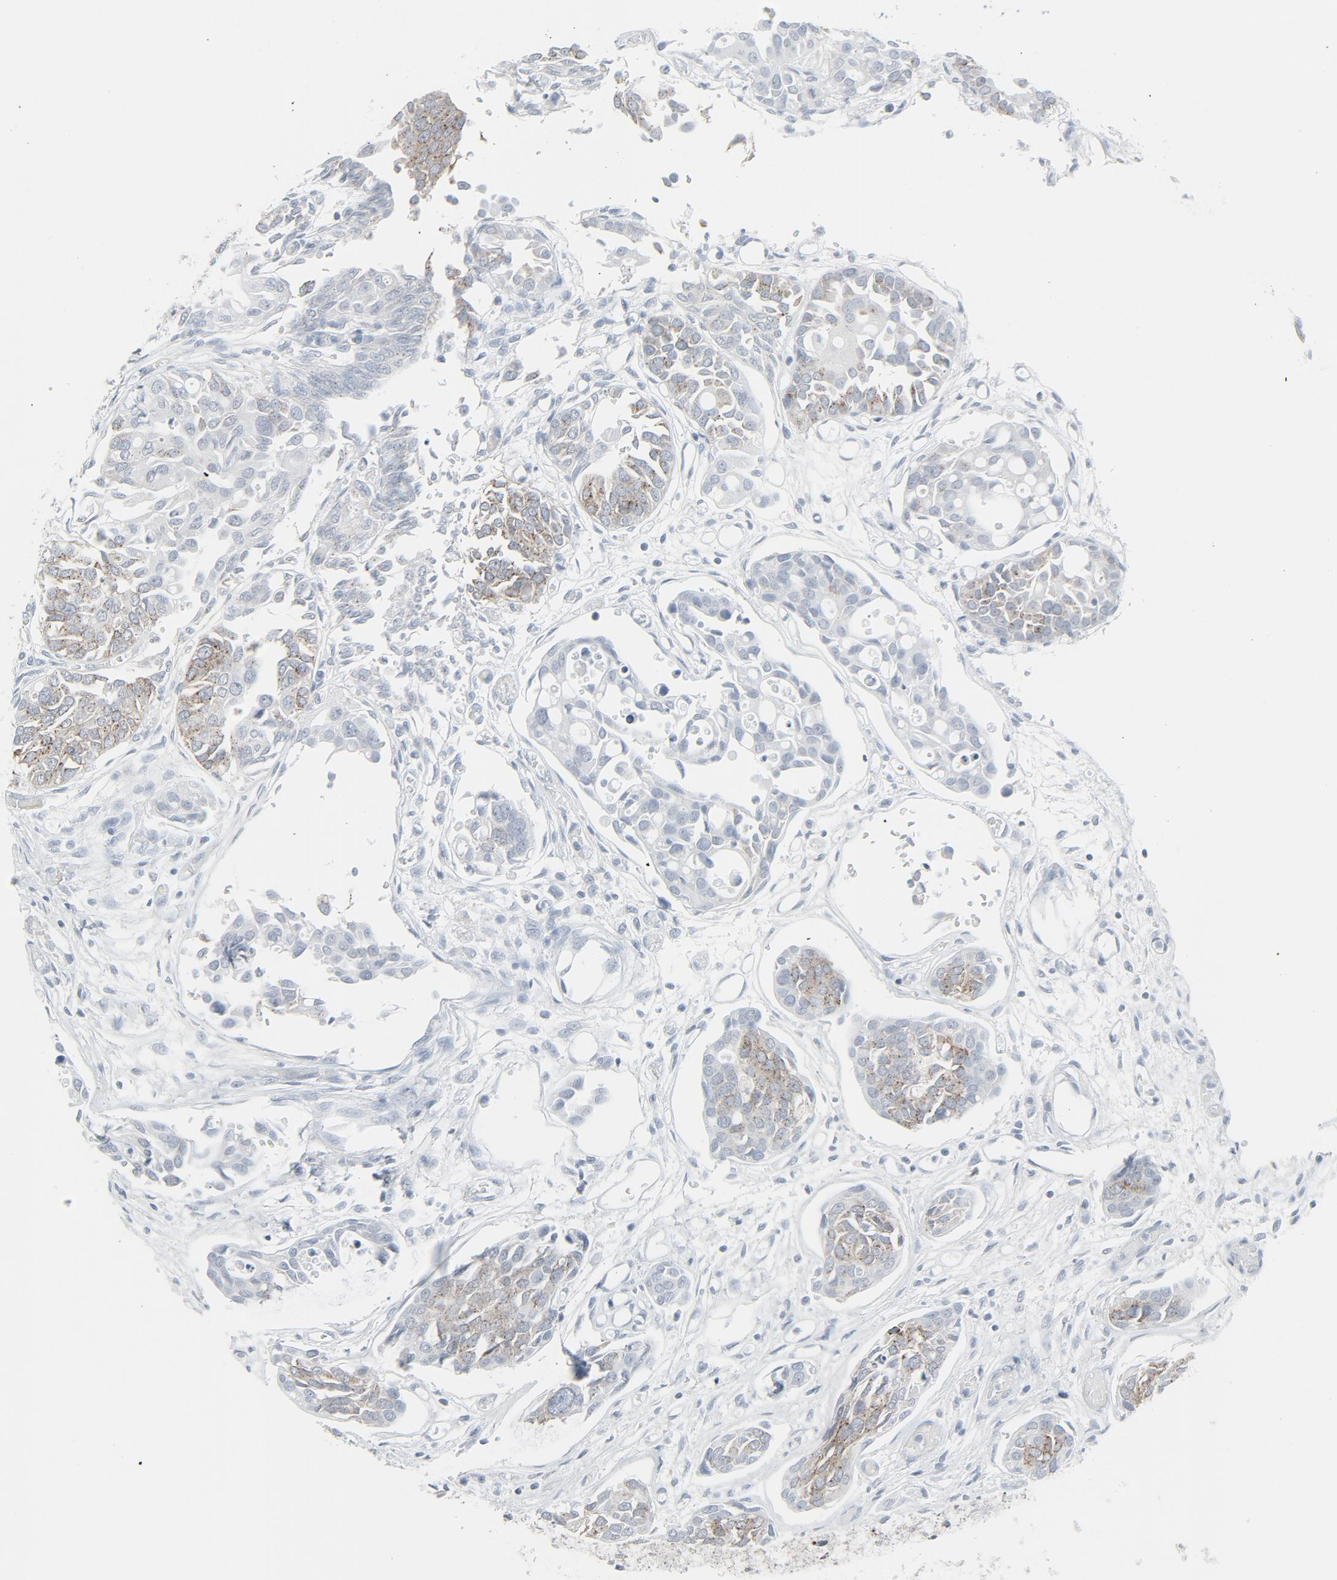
{"staining": {"intensity": "weak", "quantity": "25%-75%", "location": "cytoplasmic/membranous"}, "tissue": "urothelial cancer", "cell_type": "Tumor cells", "image_type": "cancer", "snomed": [{"axis": "morphology", "description": "Urothelial carcinoma, High grade"}, {"axis": "topography", "description": "Urinary bladder"}], "caption": "Tumor cells show weak cytoplasmic/membranous staining in about 25%-75% of cells in urothelial carcinoma (high-grade).", "gene": "FGFR3", "patient": {"sex": "male", "age": 78}}